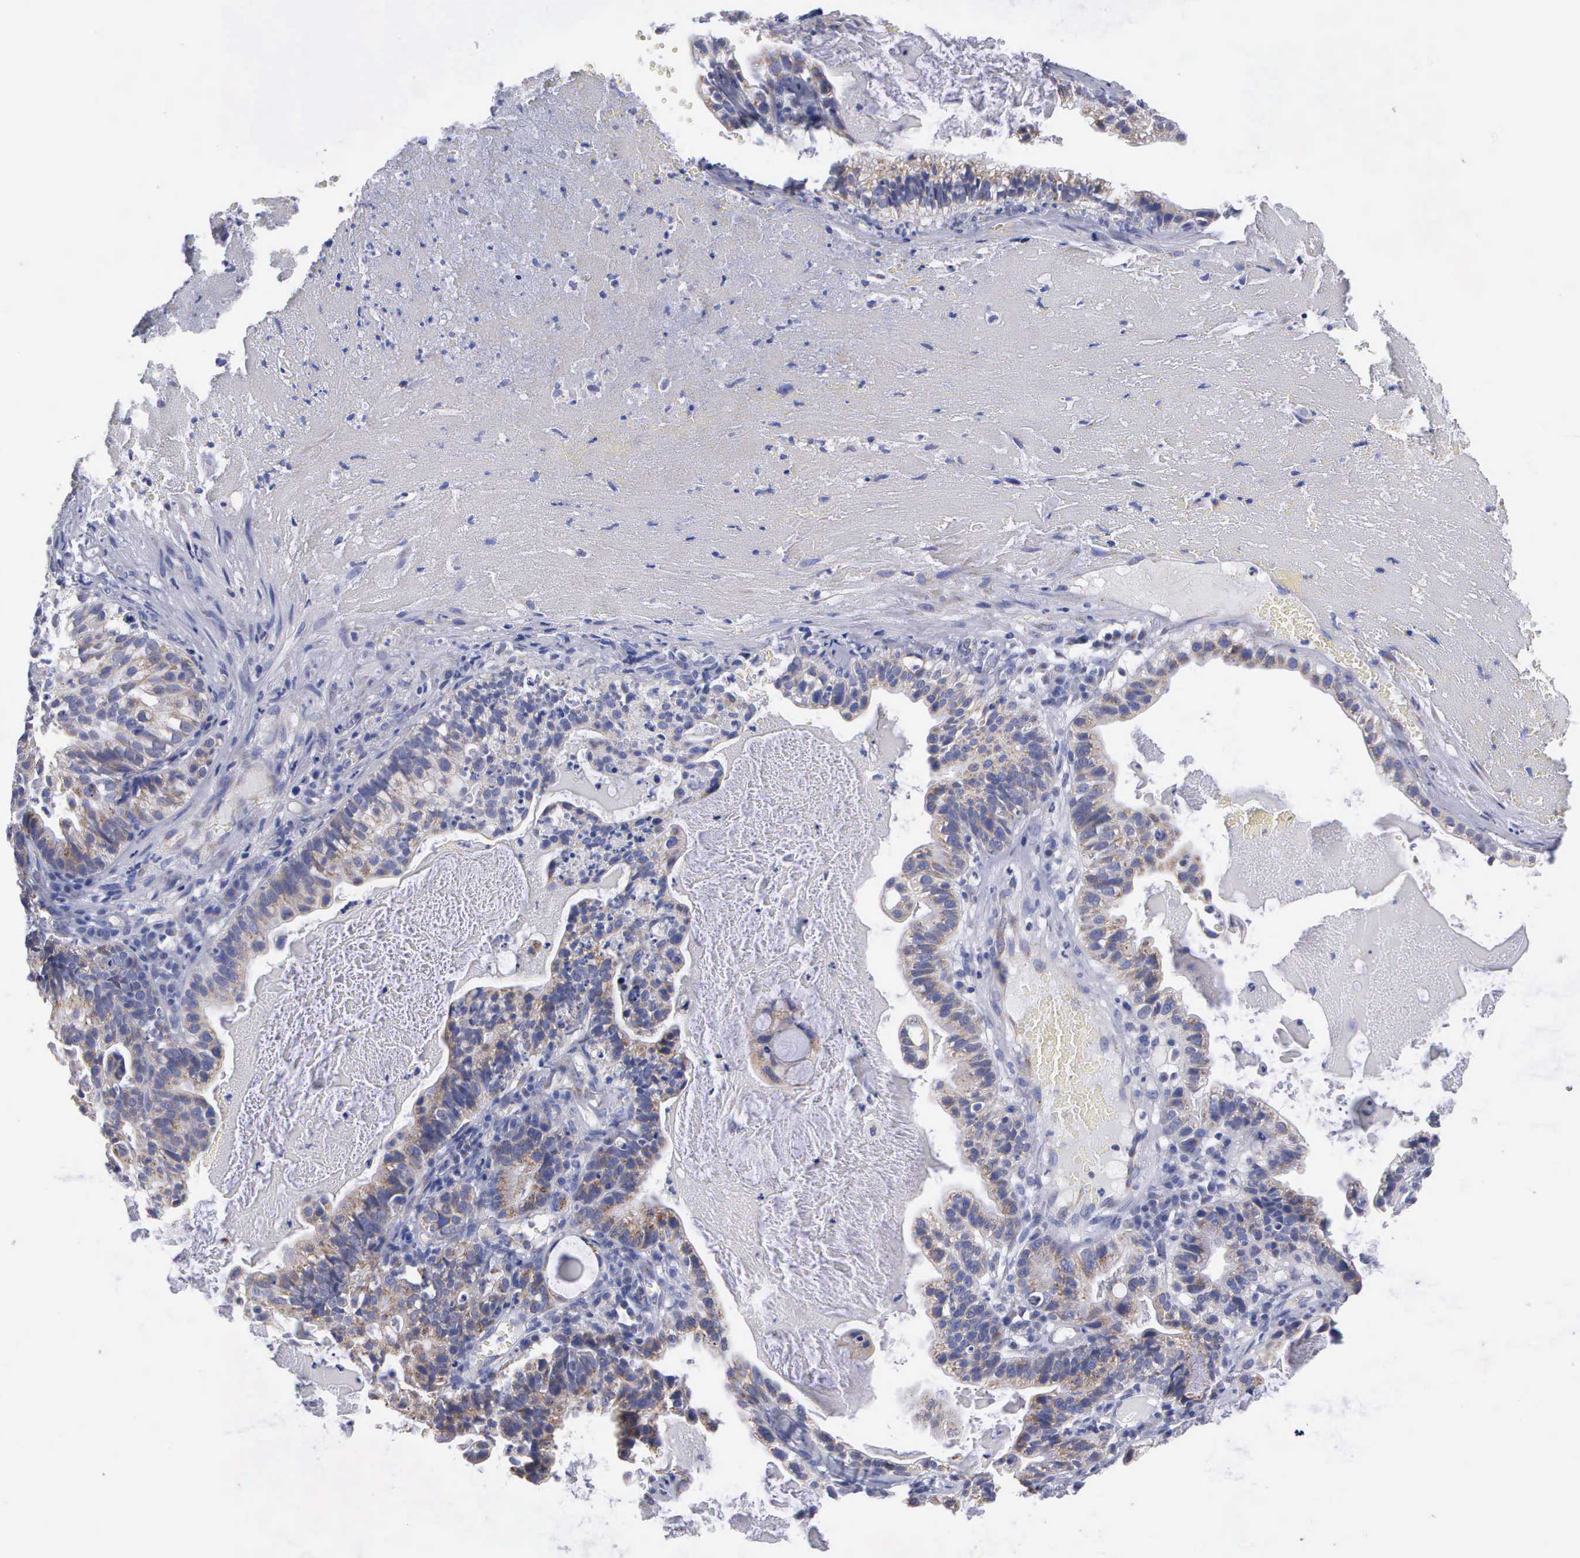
{"staining": {"intensity": "weak", "quantity": "25%-75%", "location": "cytoplasmic/membranous"}, "tissue": "cervical cancer", "cell_type": "Tumor cells", "image_type": "cancer", "snomed": [{"axis": "morphology", "description": "Adenocarcinoma, NOS"}, {"axis": "topography", "description": "Cervix"}], "caption": "Brown immunohistochemical staining in adenocarcinoma (cervical) reveals weak cytoplasmic/membranous expression in about 25%-75% of tumor cells. Using DAB (3,3'-diaminobenzidine) (brown) and hematoxylin (blue) stains, captured at high magnification using brightfield microscopy.", "gene": "APOOL", "patient": {"sex": "female", "age": 41}}